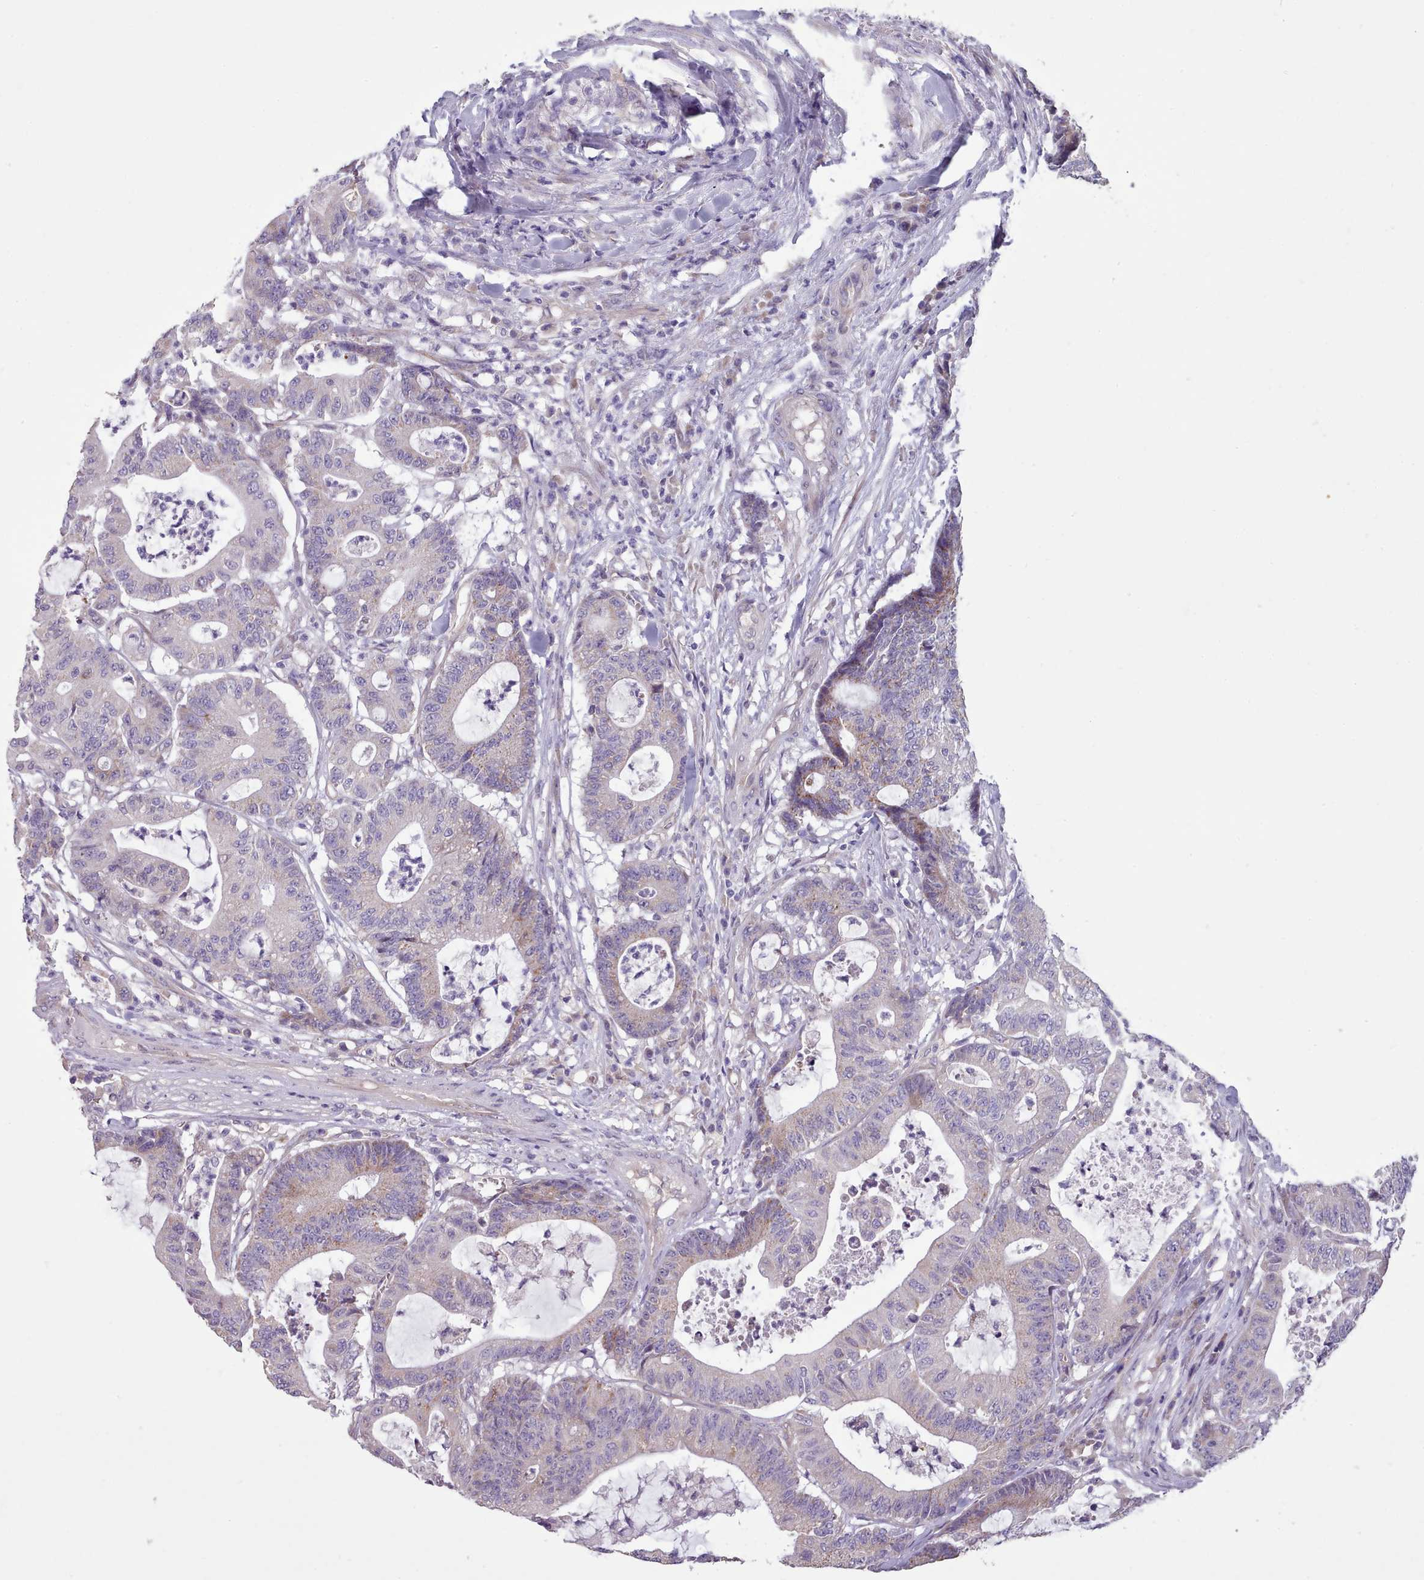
{"staining": {"intensity": "negative", "quantity": "none", "location": "none"}, "tissue": "colorectal cancer", "cell_type": "Tumor cells", "image_type": "cancer", "snomed": [{"axis": "morphology", "description": "Adenocarcinoma, NOS"}, {"axis": "topography", "description": "Colon"}], "caption": "Colorectal adenocarcinoma was stained to show a protein in brown. There is no significant positivity in tumor cells. (Immunohistochemistry (ihc), brightfield microscopy, high magnification).", "gene": "DPF1", "patient": {"sex": "female", "age": 84}}